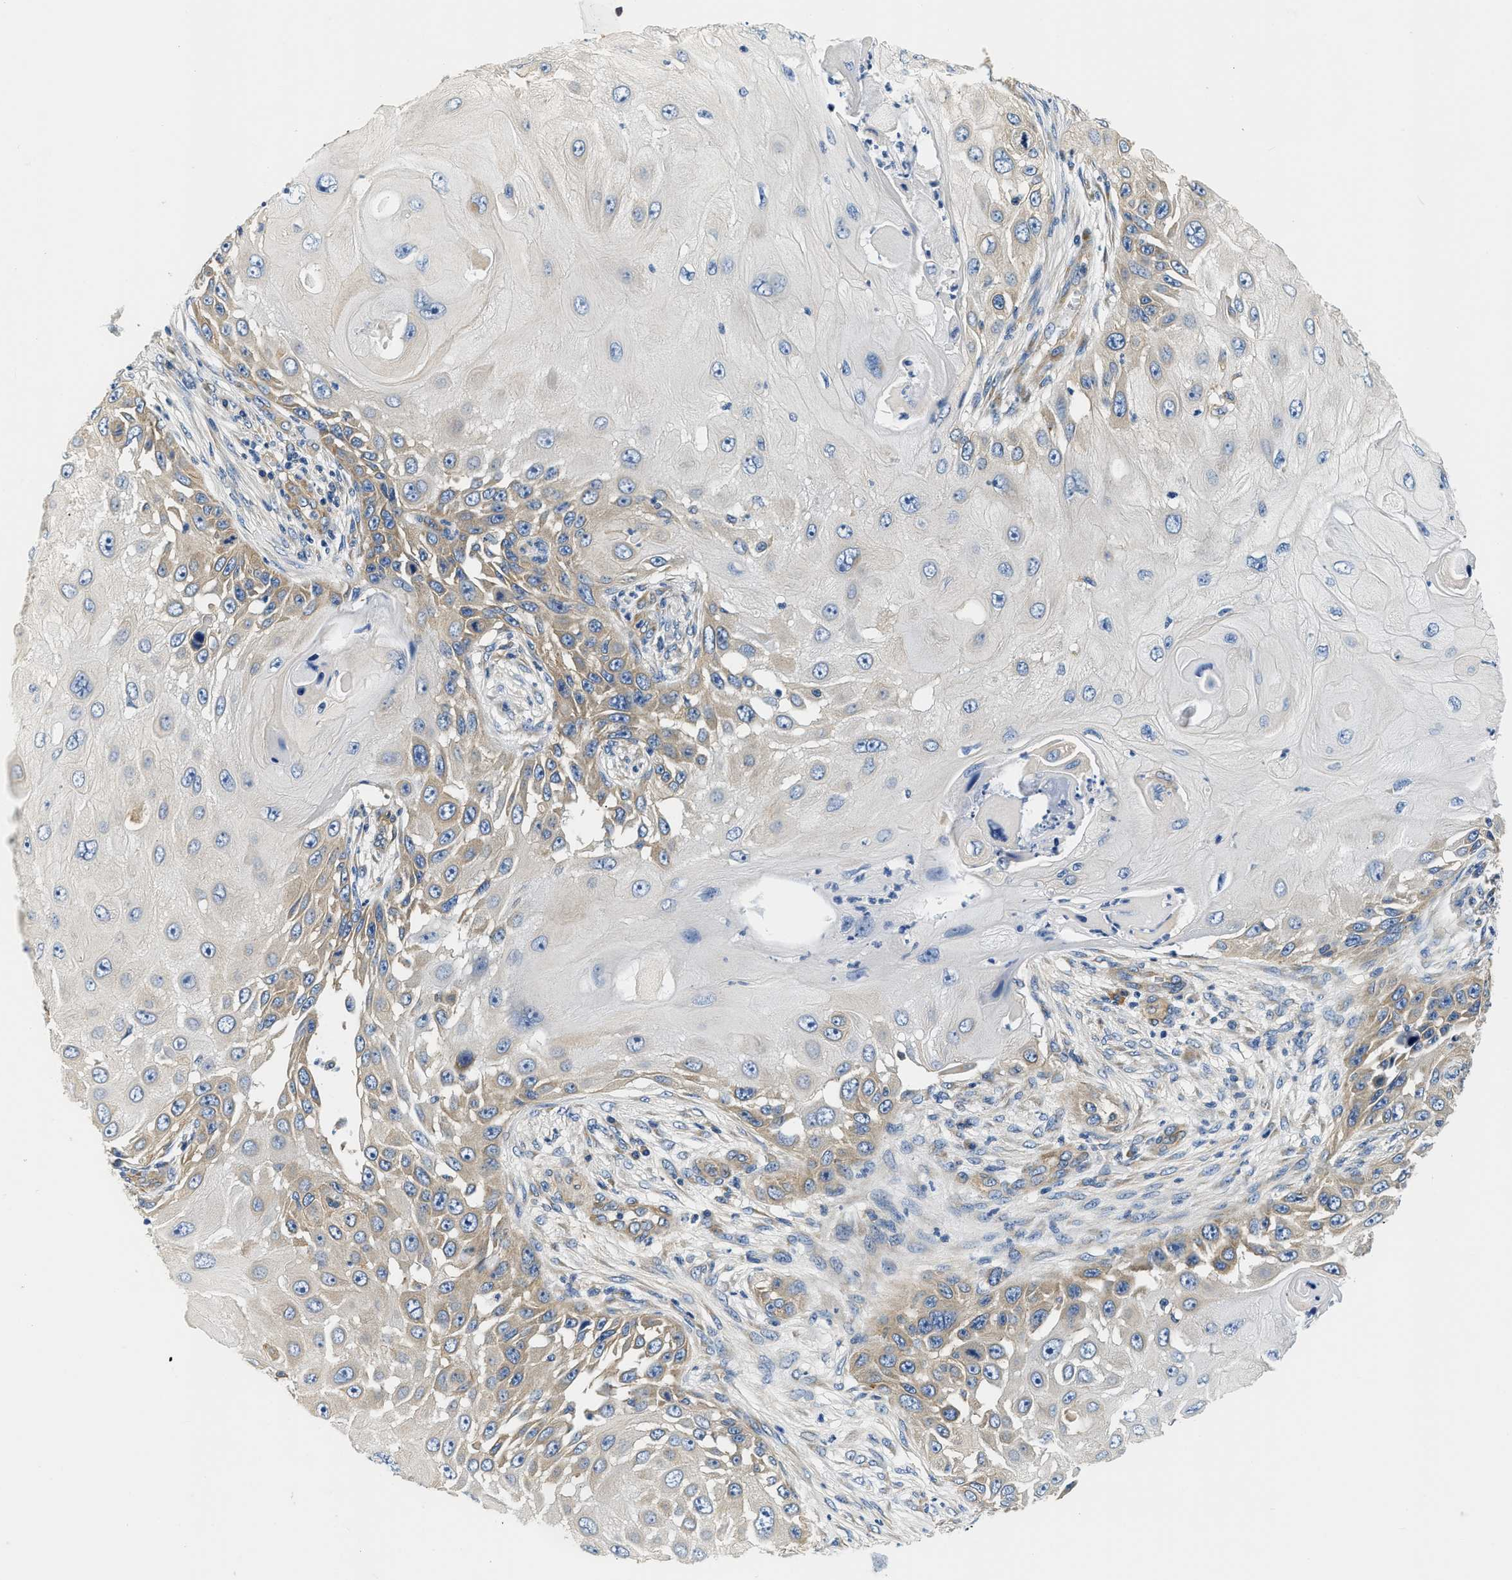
{"staining": {"intensity": "weak", "quantity": "25%-75%", "location": "cytoplasmic/membranous"}, "tissue": "skin cancer", "cell_type": "Tumor cells", "image_type": "cancer", "snomed": [{"axis": "morphology", "description": "Squamous cell carcinoma, NOS"}, {"axis": "topography", "description": "Skin"}], "caption": "There is low levels of weak cytoplasmic/membranous expression in tumor cells of squamous cell carcinoma (skin), as demonstrated by immunohistochemical staining (brown color).", "gene": "CSDE1", "patient": {"sex": "female", "age": 44}}